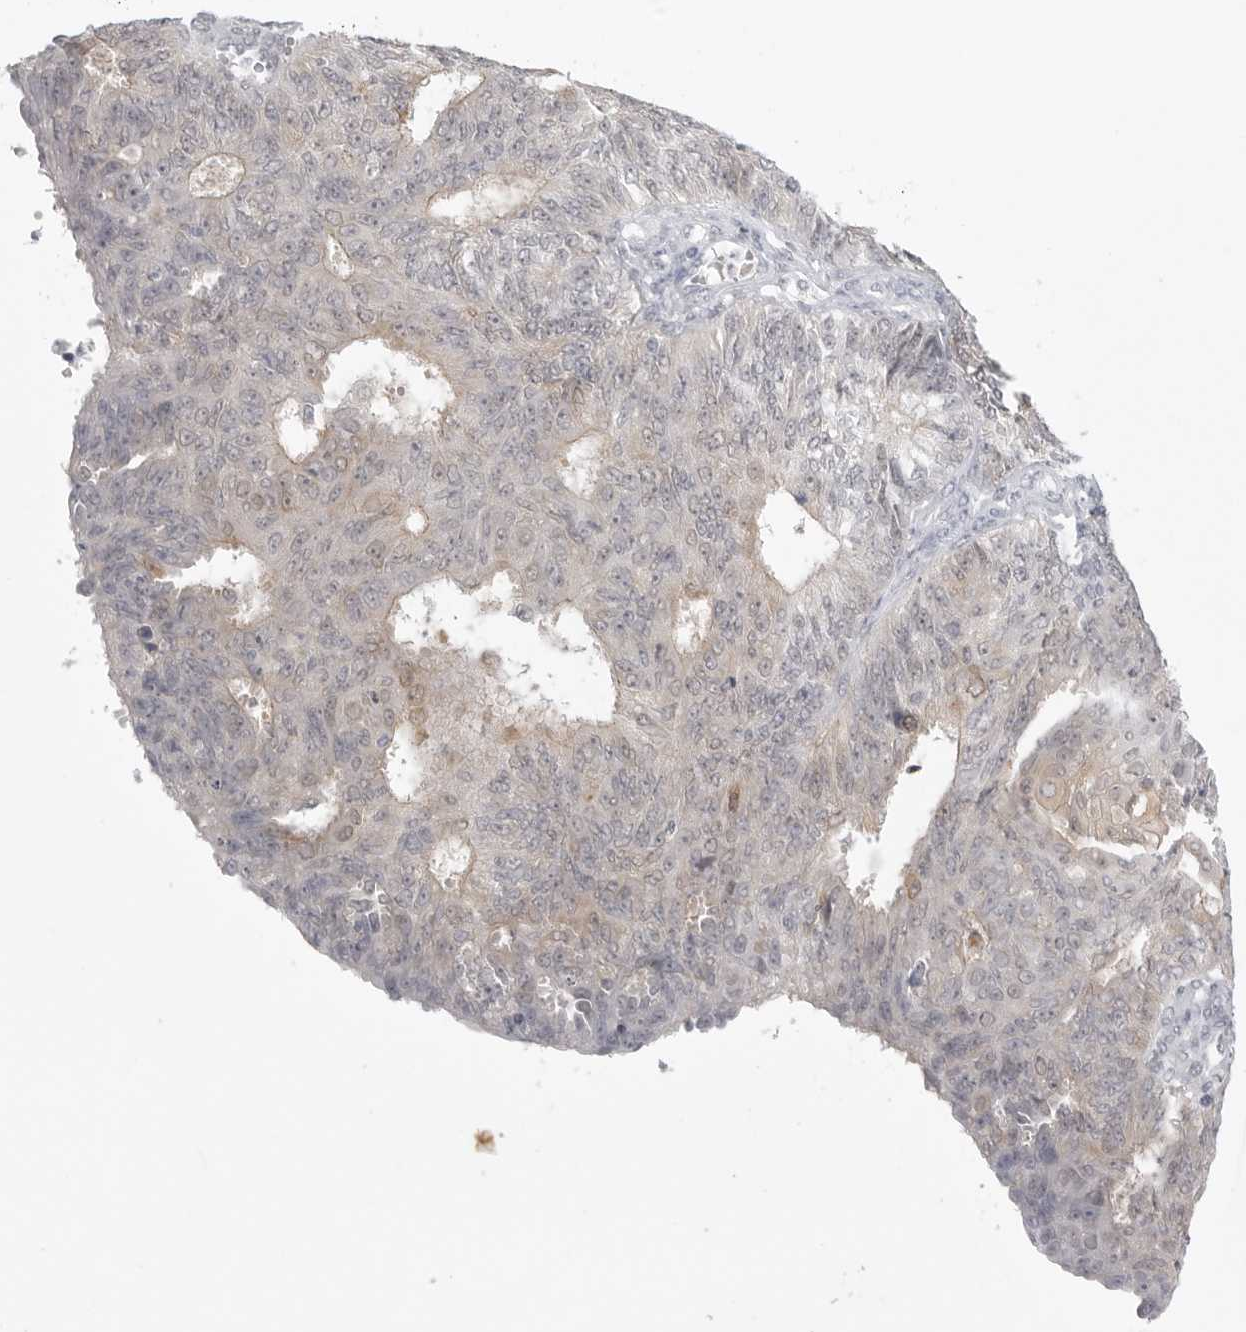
{"staining": {"intensity": "moderate", "quantity": "<25%", "location": "cytoplasmic/membranous"}, "tissue": "endometrial cancer", "cell_type": "Tumor cells", "image_type": "cancer", "snomed": [{"axis": "morphology", "description": "Adenocarcinoma, NOS"}, {"axis": "topography", "description": "Endometrium"}], "caption": "Adenocarcinoma (endometrial) stained with a brown dye reveals moderate cytoplasmic/membranous positive positivity in approximately <25% of tumor cells.", "gene": "TCTN3", "patient": {"sex": "female", "age": 32}}